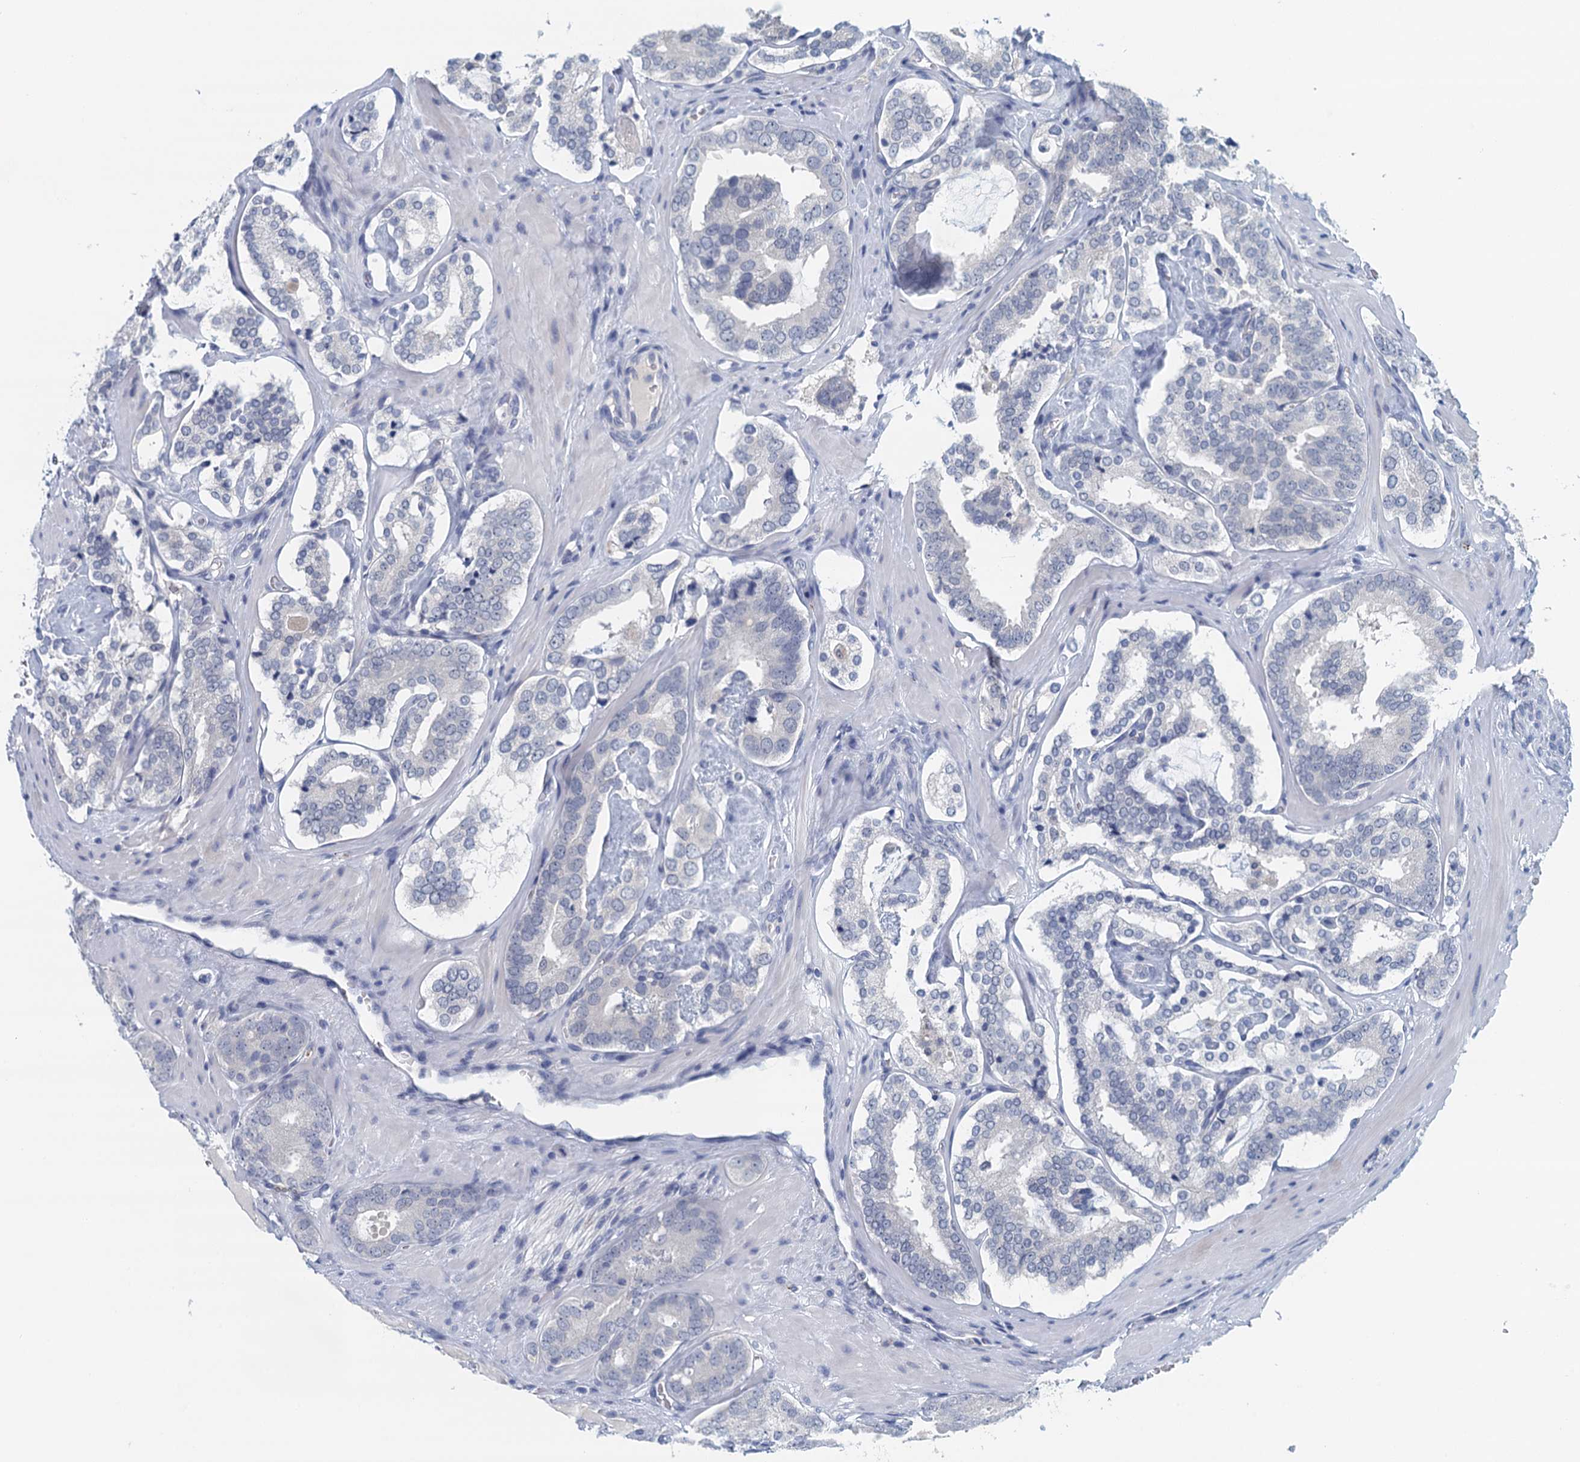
{"staining": {"intensity": "negative", "quantity": "none", "location": "none"}, "tissue": "prostate cancer", "cell_type": "Tumor cells", "image_type": "cancer", "snomed": [{"axis": "morphology", "description": "Adenocarcinoma, High grade"}, {"axis": "topography", "description": "Prostate"}], "caption": "The image demonstrates no staining of tumor cells in prostate cancer (adenocarcinoma (high-grade)).", "gene": "NUBP2", "patient": {"sex": "male", "age": 63}}